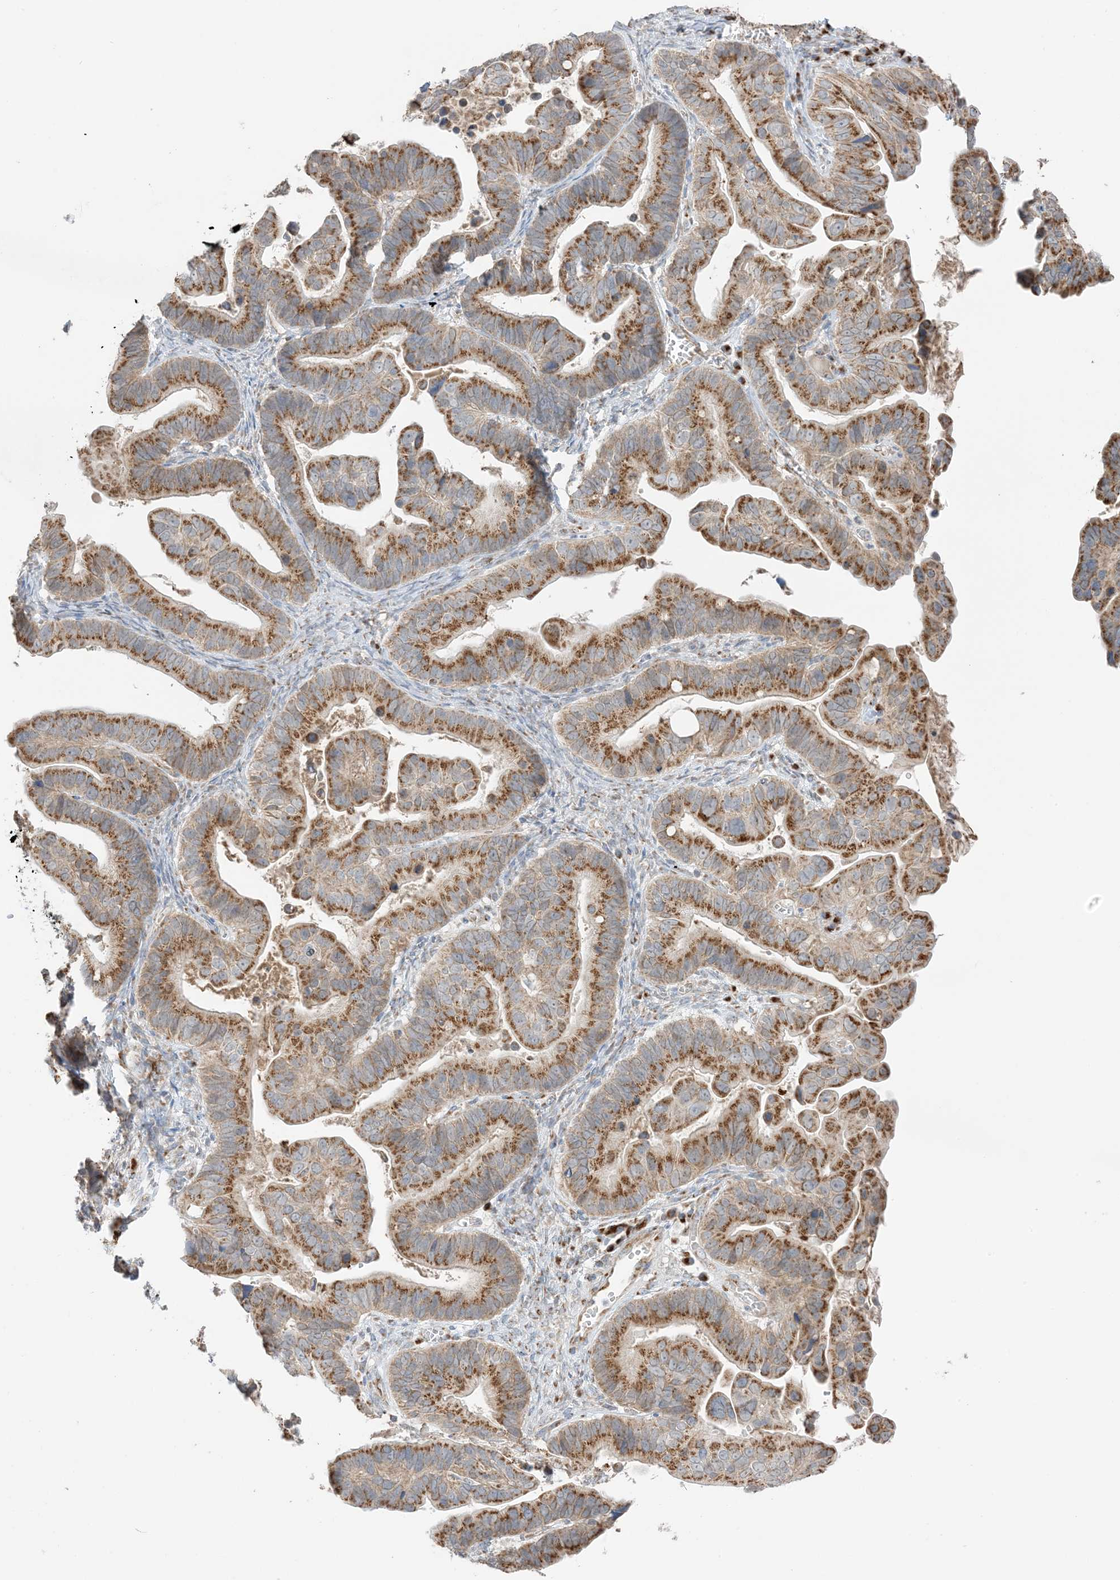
{"staining": {"intensity": "strong", "quantity": ">75%", "location": "cytoplasmic/membranous"}, "tissue": "ovarian cancer", "cell_type": "Tumor cells", "image_type": "cancer", "snomed": [{"axis": "morphology", "description": "Cystadenocarcinoma, serous, NOS"}, {"axis": "topography", "description": "Ovary"}], "caption": "Brown immunohistochemical staining in serous cystadenocarcinoma (ovarian) displays strong cytoplasmic/membranous positivity in about >75% of tumor cells. The staining is performed using DAB brown chromogen to label protein expression. The nuclei are counter-stained blue using hematoxylin.", "gene": "SLC25A12", "patient": {"sex": "female", "age": 56}}